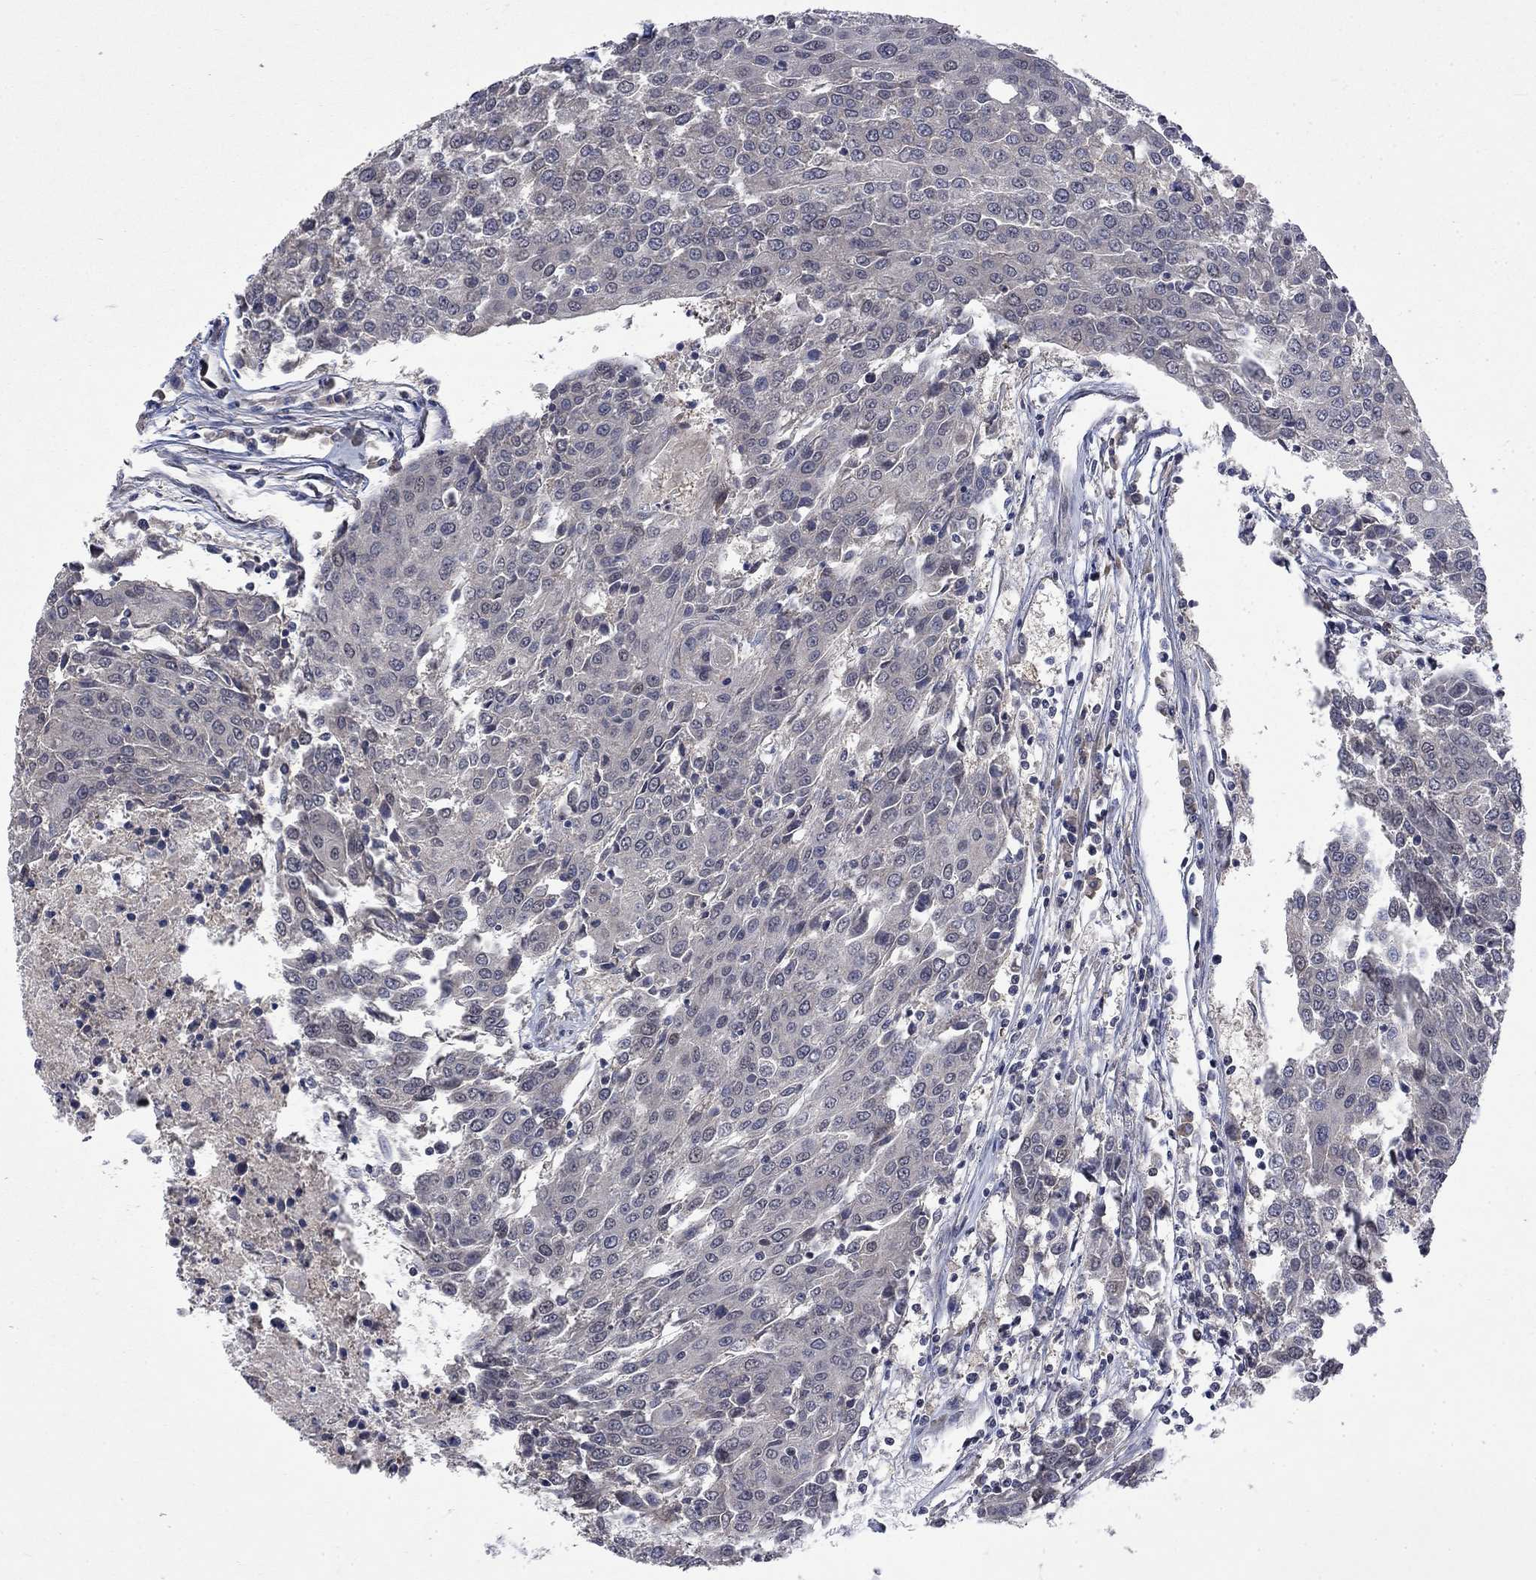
{"staining": {"intensity": "negative", "quantity": "none", "location": "none"}, "tissue": "urothelial cancer", "cell_type": "Tumor cells", "image_type": "cancer", "snomed": [{"axis": "morphology", "description": "Urothelial carcinoma, High grade"}, {"axis": "topography", "description": "Urinary bladder"}], "caption": "There is no significant positivity in tumor cells of urothelial cancer. Nuclei are stained in blue.", "gene": "PPP1R9A", "patient": {"sex": "female", "age": 85}}